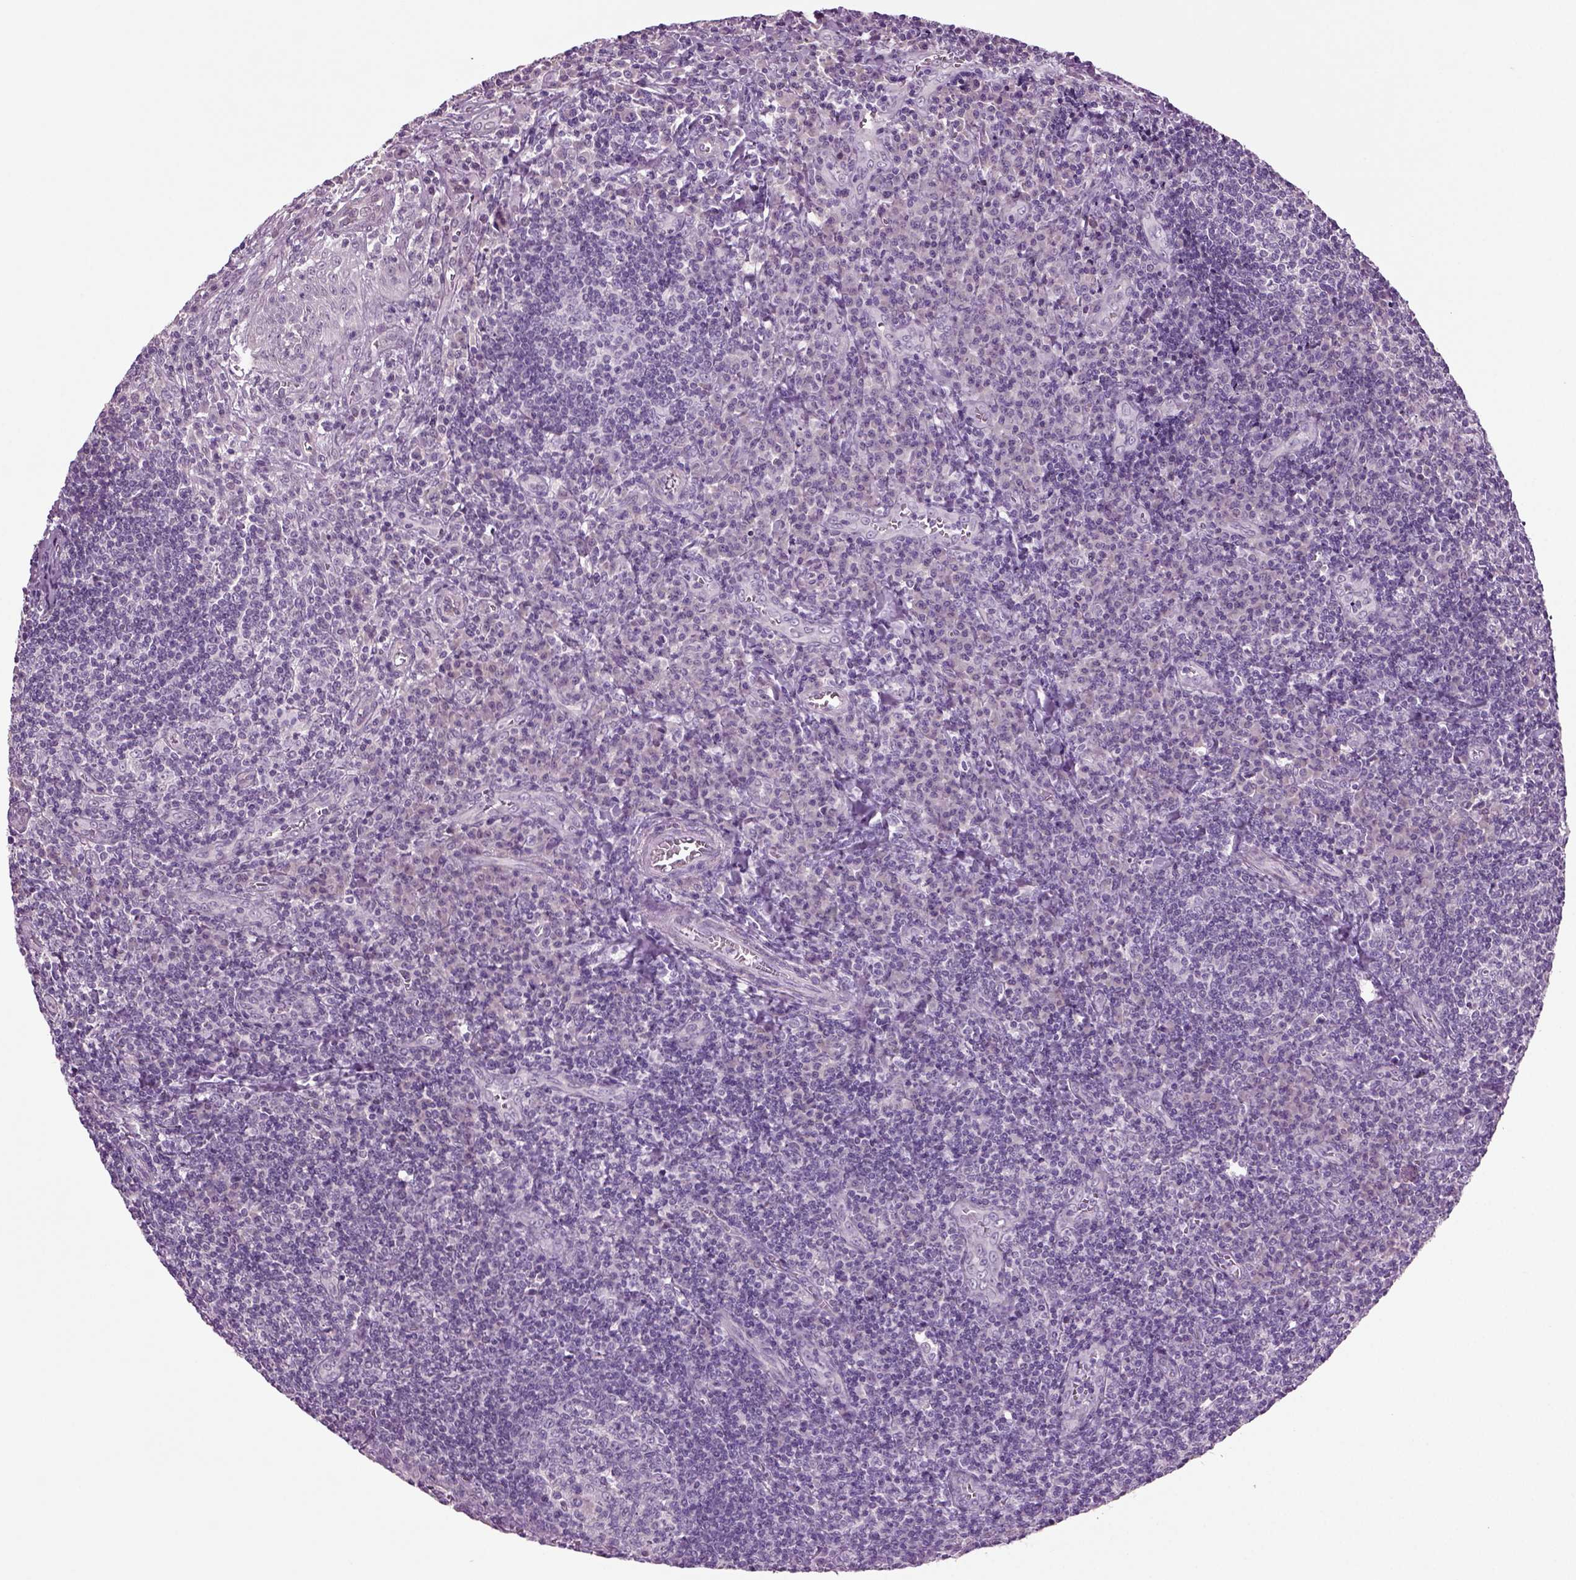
{"staining": {"intensity": "negative", "quantity": "none", "location": "none"}, "tissue": "tonsil", "cell_type": "Germinal center cells", "image_type": "normal", "snomed": [{"axis": "morphology", "description": "Normal tissue, NOS"}, {"axis": "topography", "description": "Tonsil"}], "caption": "Immunohistochemistry (IHC) photomicrograph of benign tonsil stained for a protein (brown), which demonstrates no expression in germinal center cells. Nuclei are stained in blue.", "gene": "COL9A2", "patient": {"sex": "male", "age": 33}}